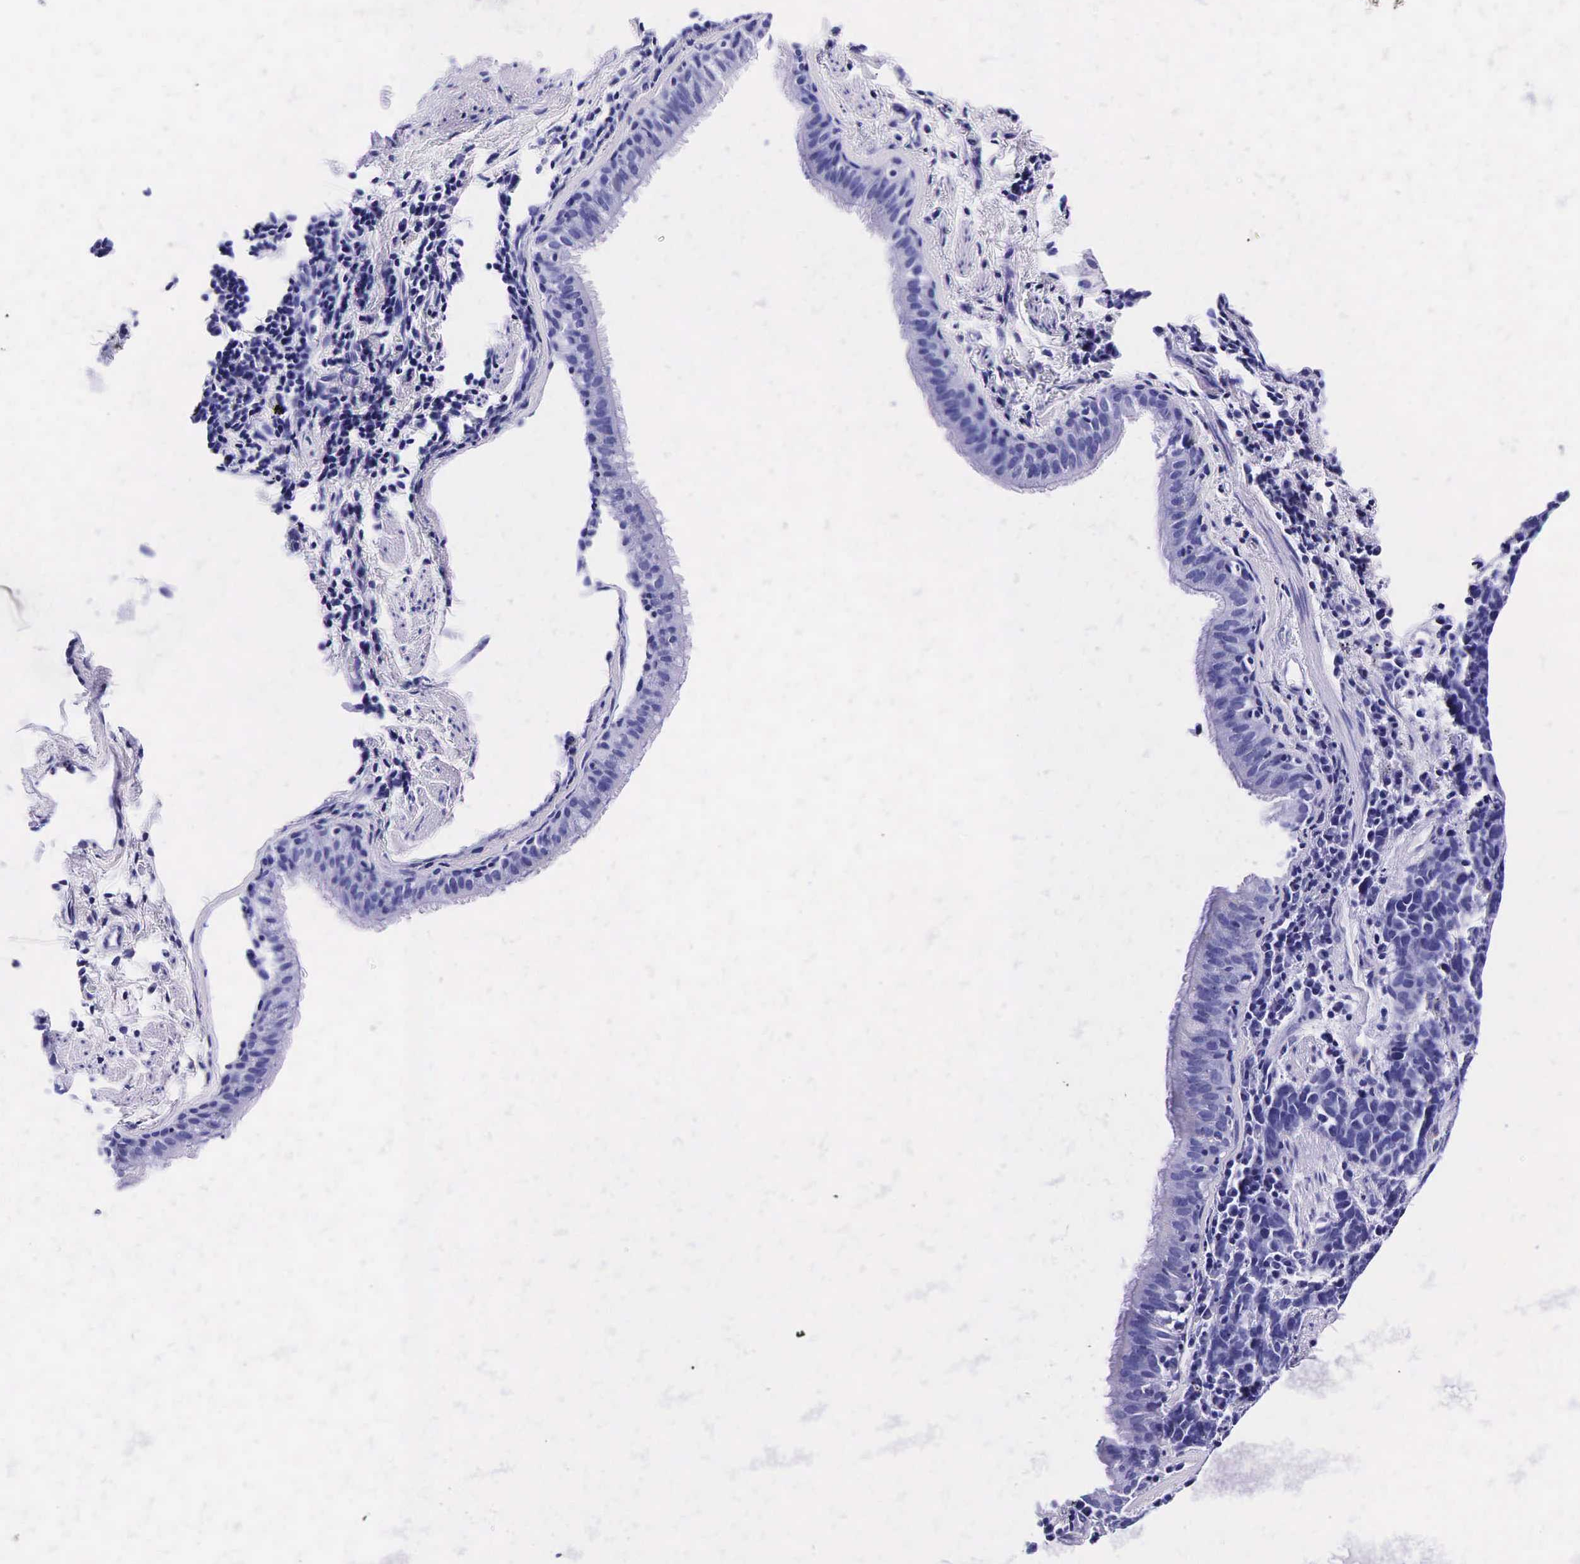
{"staining": {"intensity": "negative", "quantity": "none", "location": "none"}, "tissue": "lung cancer", "cell_type": "Tumor cells", "image_type": "cancer", "snomed": [{"axis": "morphology", "description": "Neoplasm, malignant, NOS"}, {"axis": "topography", "description": "Lung"}], "caption": "This photomicrograph is of neoplasm (malignant) (lung) stained with IHC to label a protein in brown with the nuclei are counter-stained blue. There is no staining in tumor cells.", "gene": "KLK3", "patient": {"sex": "female", "age": 75}}